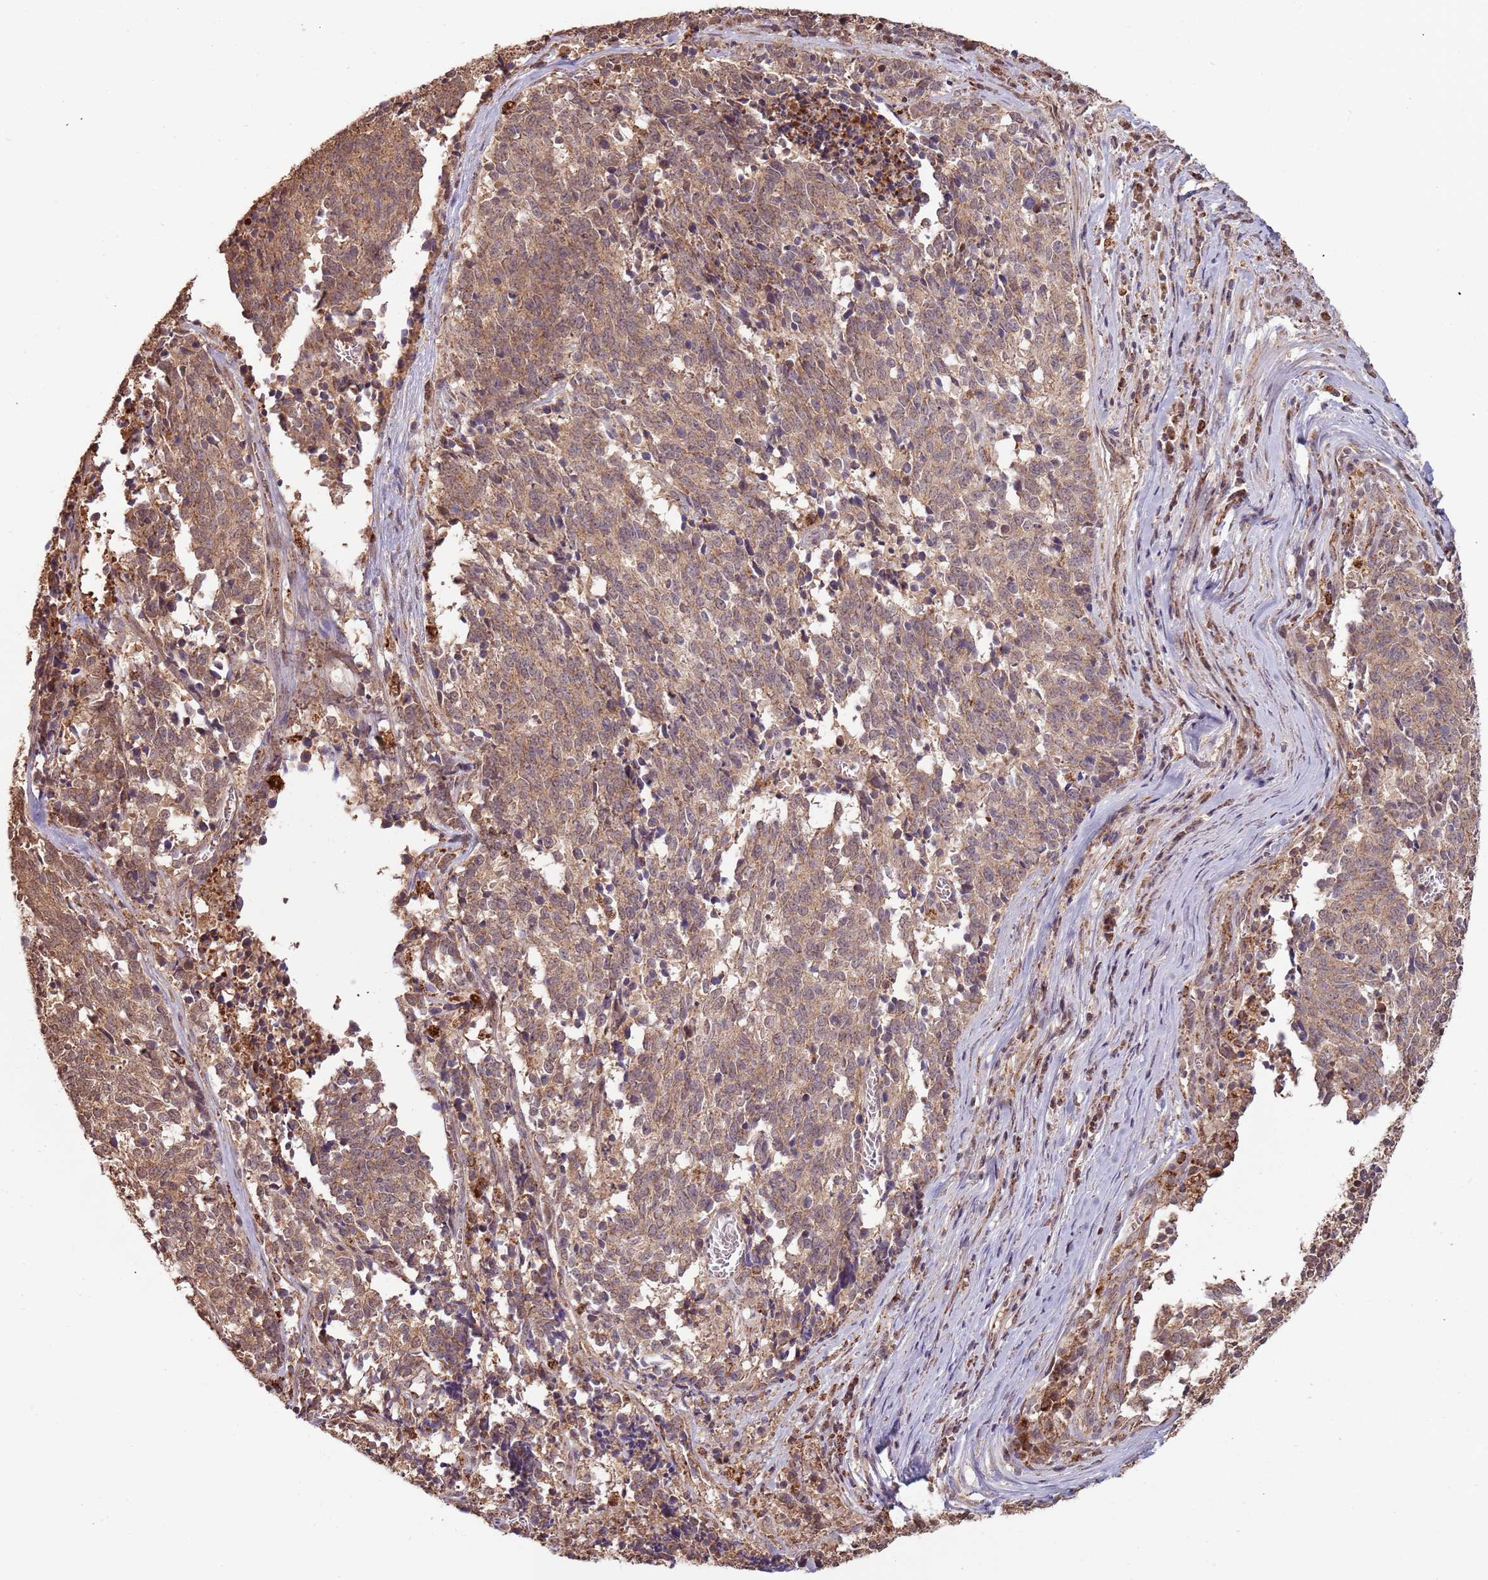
{"staining": {"intensity": "moderate", "quantity": ">75%", "location": "cytoplasmic/membranous"}, "tissue": "cervical cancer", "cell_type": "Tumor cells", "image_type": "cancer", "snomed": [{"axis": "morphology", "description": "Squamous cell carcinoma, NOS"}, {"axis": "topography", "description": "Cervix"}], "caption": "Immunohistochemical staining of human cervical cancer reveals moderate cytoplasmic/membranous protein expression in approximately >75% of tumor cells.", "gene": "IL17RD", "patient": {"sex": "female", "age": 29}}